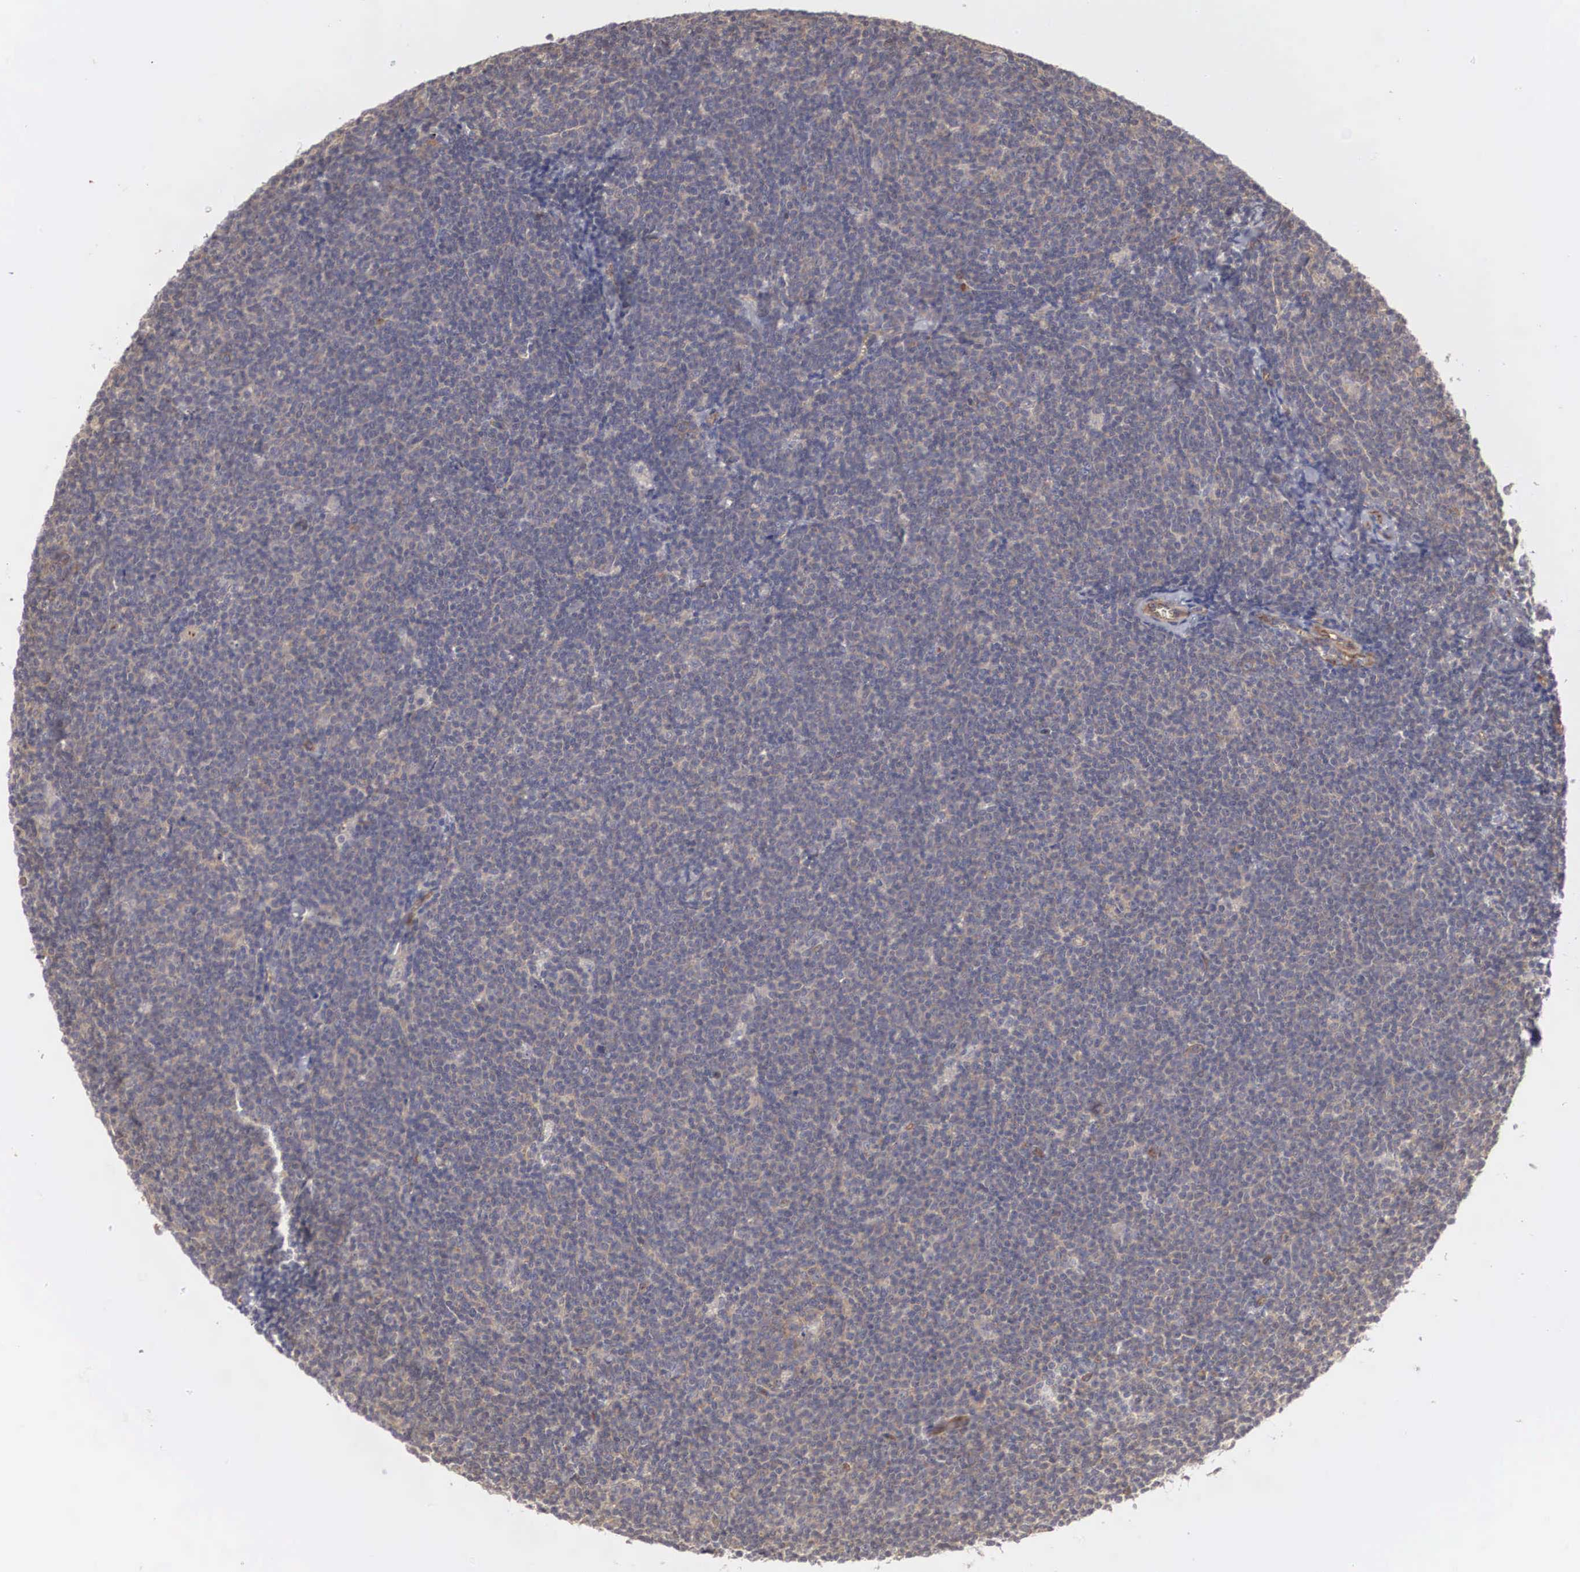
{"staining": {"intensity": "weak", "quantity": "25%-75%", "location": "cytoplasmic/membranous"}, "tissue": "lymphoma", "cell_type": "Tumor cells", "image_type": "cancer", "snomed": [{"axis": "morphology", "description": "Malignant lymphoma, non-Hodgkin's type, Low grade"}, {"axis": "topography", "description": "Lymph node"}], "caption": "Low-grade malignant lymphoma, non-Hodgkin's type stained with immunohistochemistry (IHC) displays weak cytoplasmic/membranous positivity in approximately 25%-75% of tumor cells.", "gene": "ARMCX4", "patient": {"sex": "male", "age": 65}}